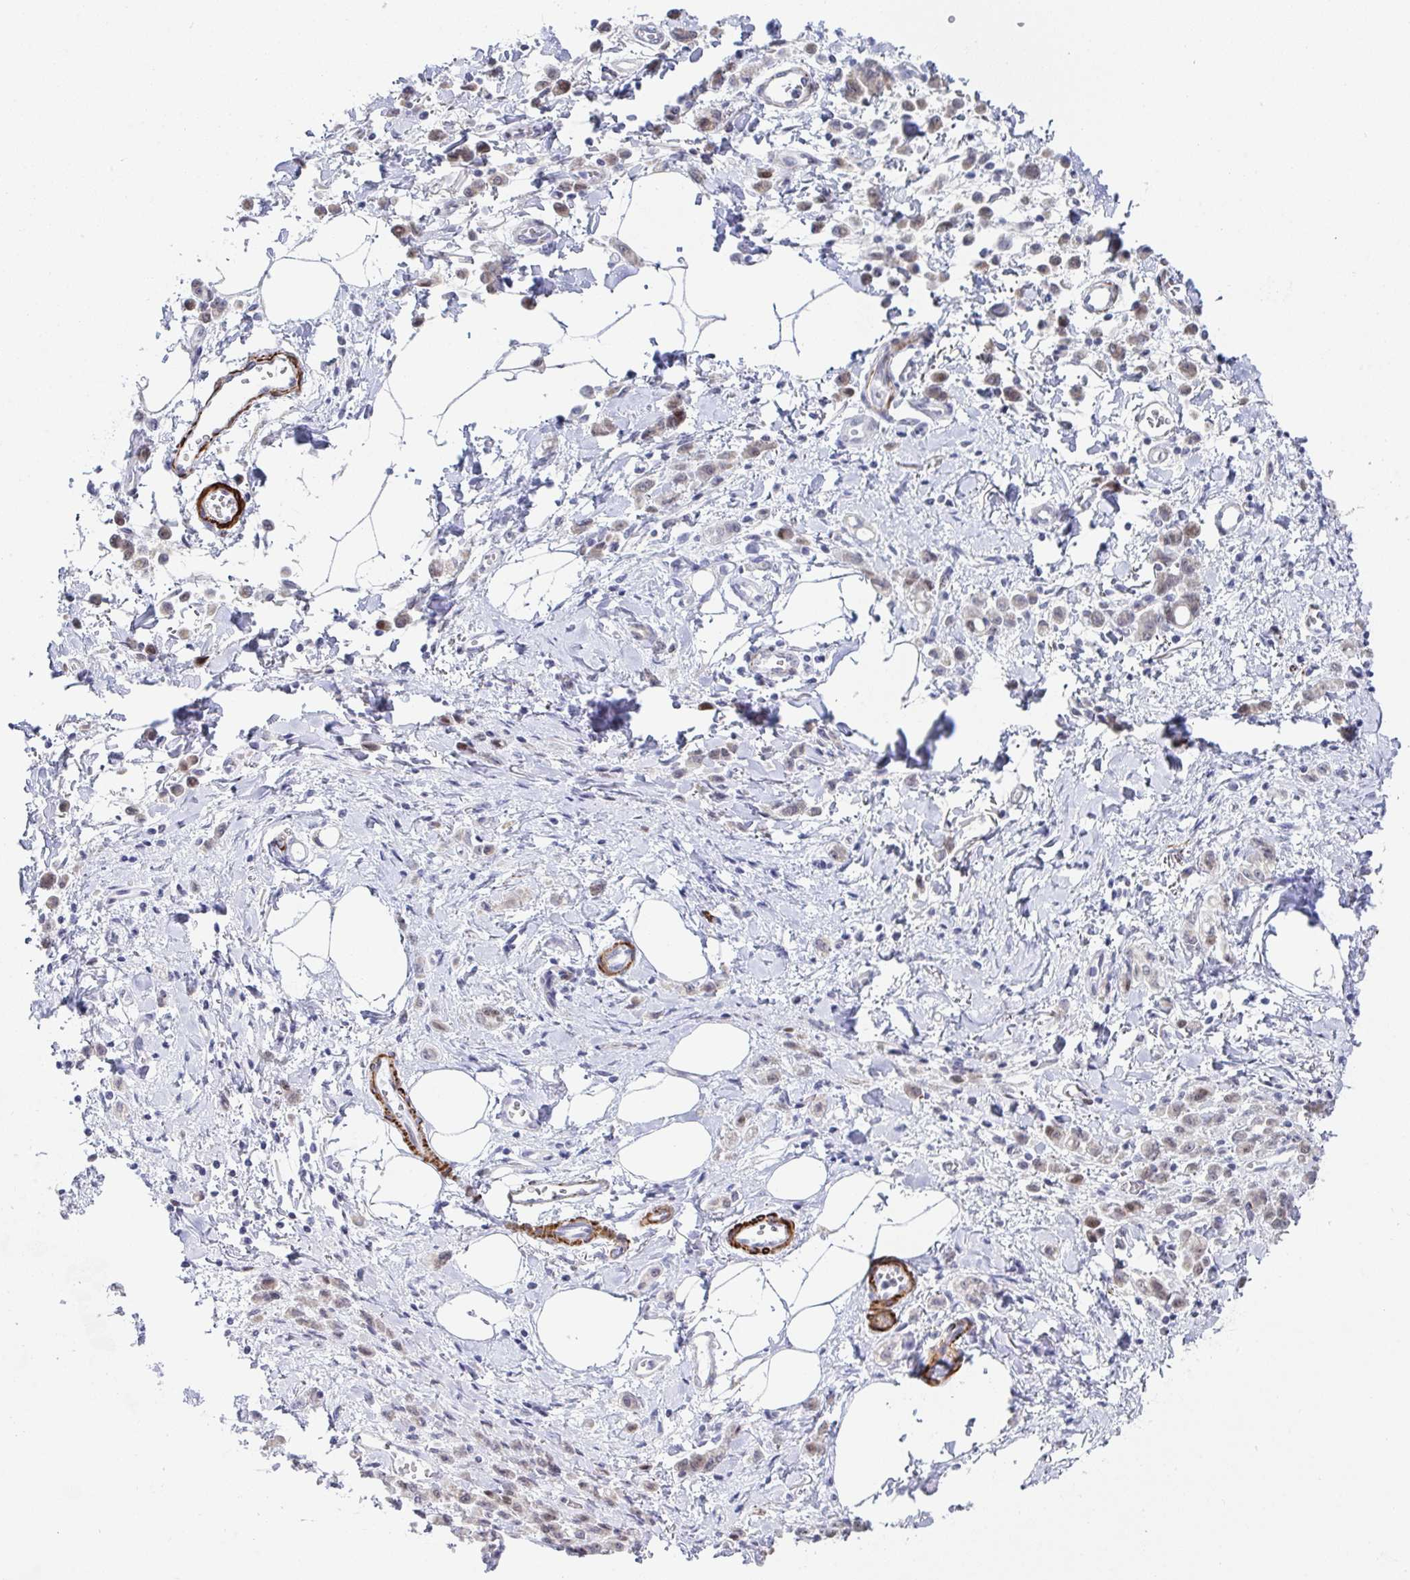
{"staining": {"intensity": "weak", "quantity": "<25%", "location": "nuclear"}, "tissue": "stomach cancer", "cell_type": "Tumor cells", "image_type": "cancer", "snomed": [{"axis": "morphology", "description": "Adenocarcinoma, NOS"}, {"axis": "topography", "description": "Stomach"}], "caption": "High magnification brightfield microscopy of stomach cancer (adenocarcinoma) stained with DAB (brown) and counterstained with hematoxylin (blue): tumor cells show no significant staining. (DAB immunohistochemistry with hematoxylin counter stain).", "gene": "GINS2", "patient": {"sex": "male", "age": 77}}